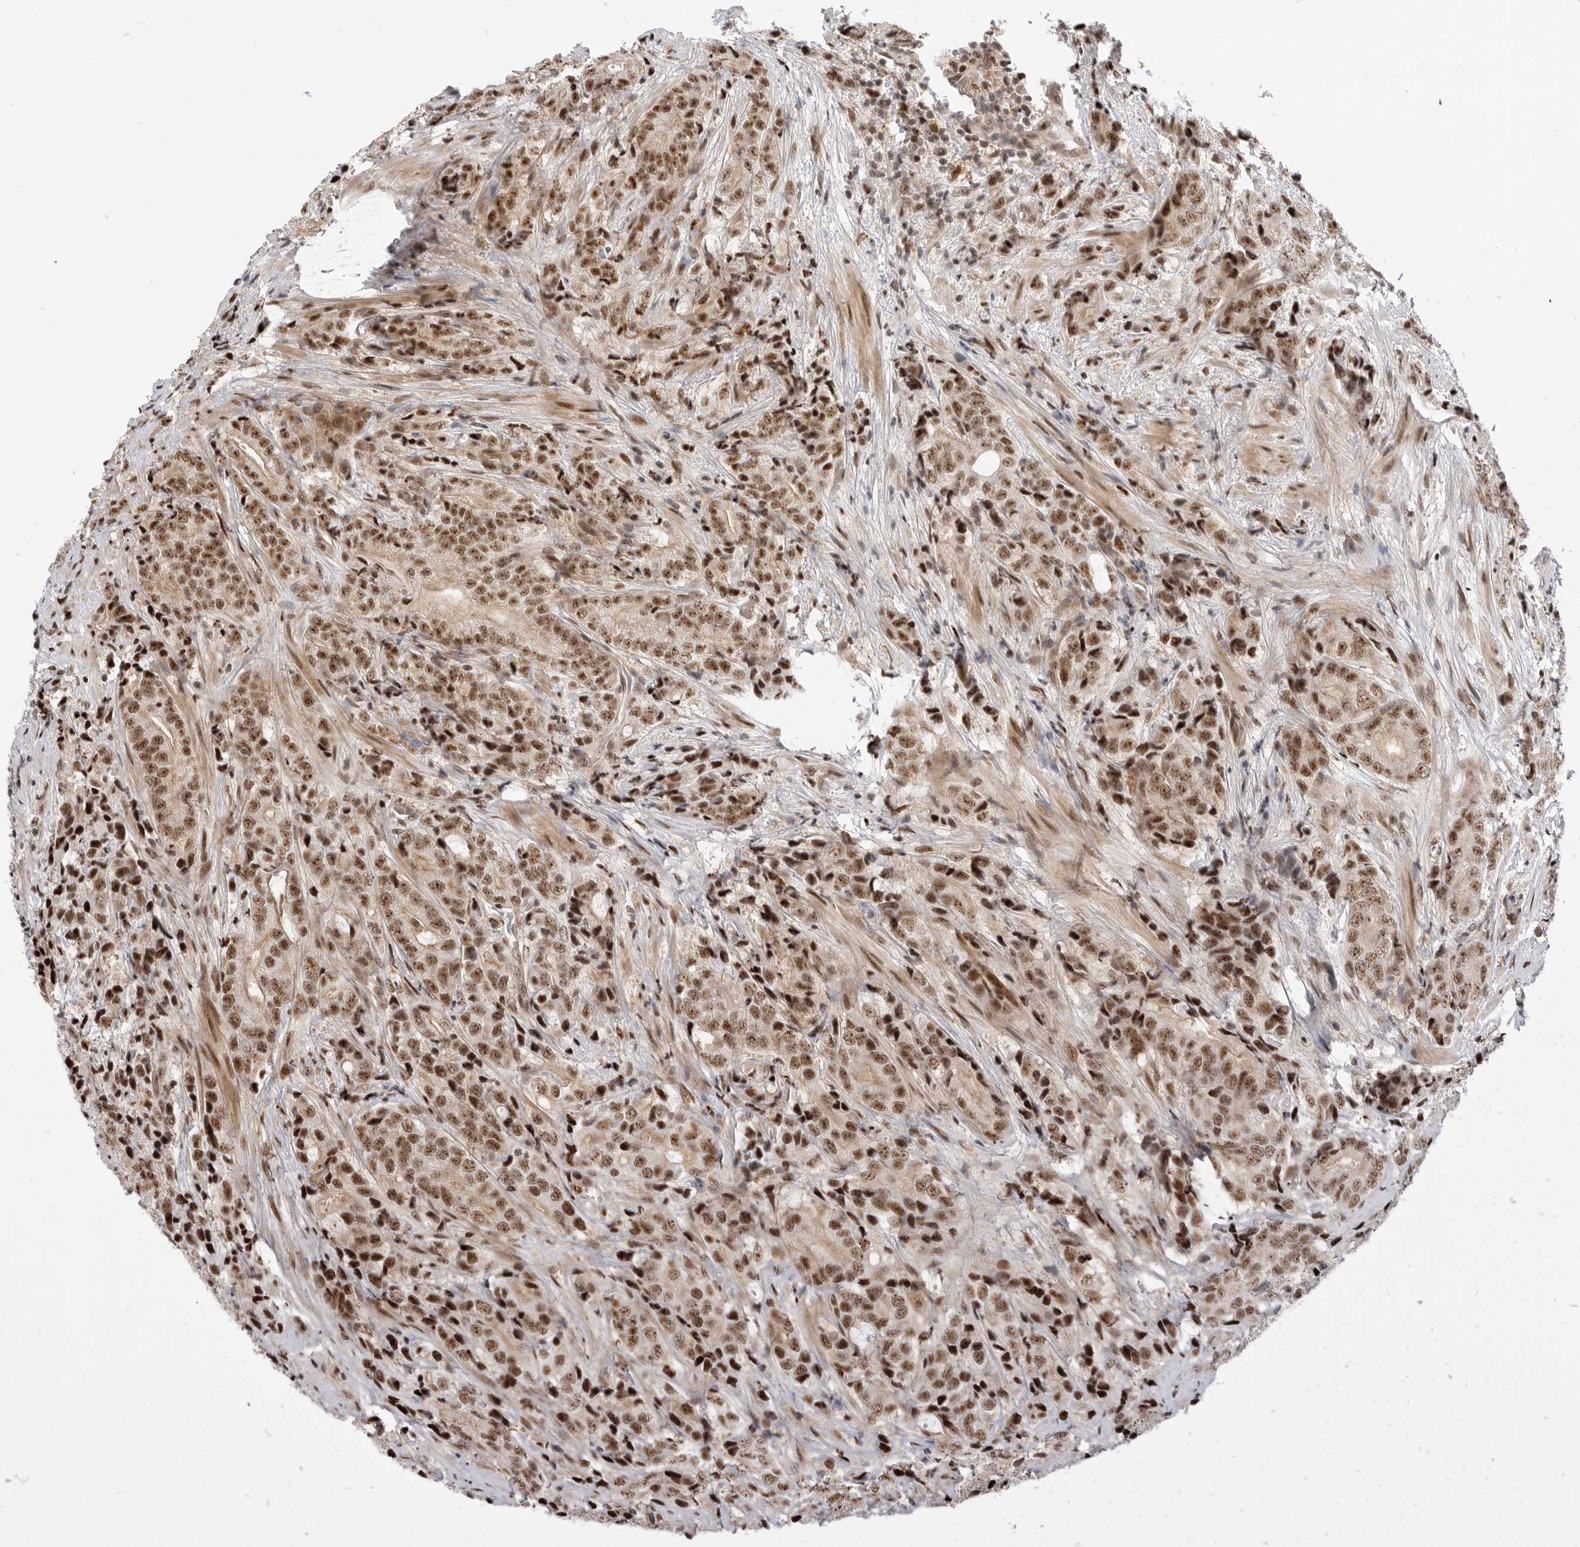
{"staining": {"intensity": "moderate", "quantity": ">75%", "location": "nuclear"}, "tissue": "prostate cancer", "cell_type": "Tumor cells", "image_type": "cancer", "snomed": [{"axis": "morphology", "description": "Adenocarcinoma, High grade"}, {"axis": "topography", "description": "Prostate"}], "caption": "The histopathology image exhibits immunohistochemical staining of prostate cancer (high-grade adenocarcinoma). There is moderate nuclear staining is present in approximately >75% of tumor cells.", "gene": "GPATCH2", "patient": {"sex": "male", "age": 57}}